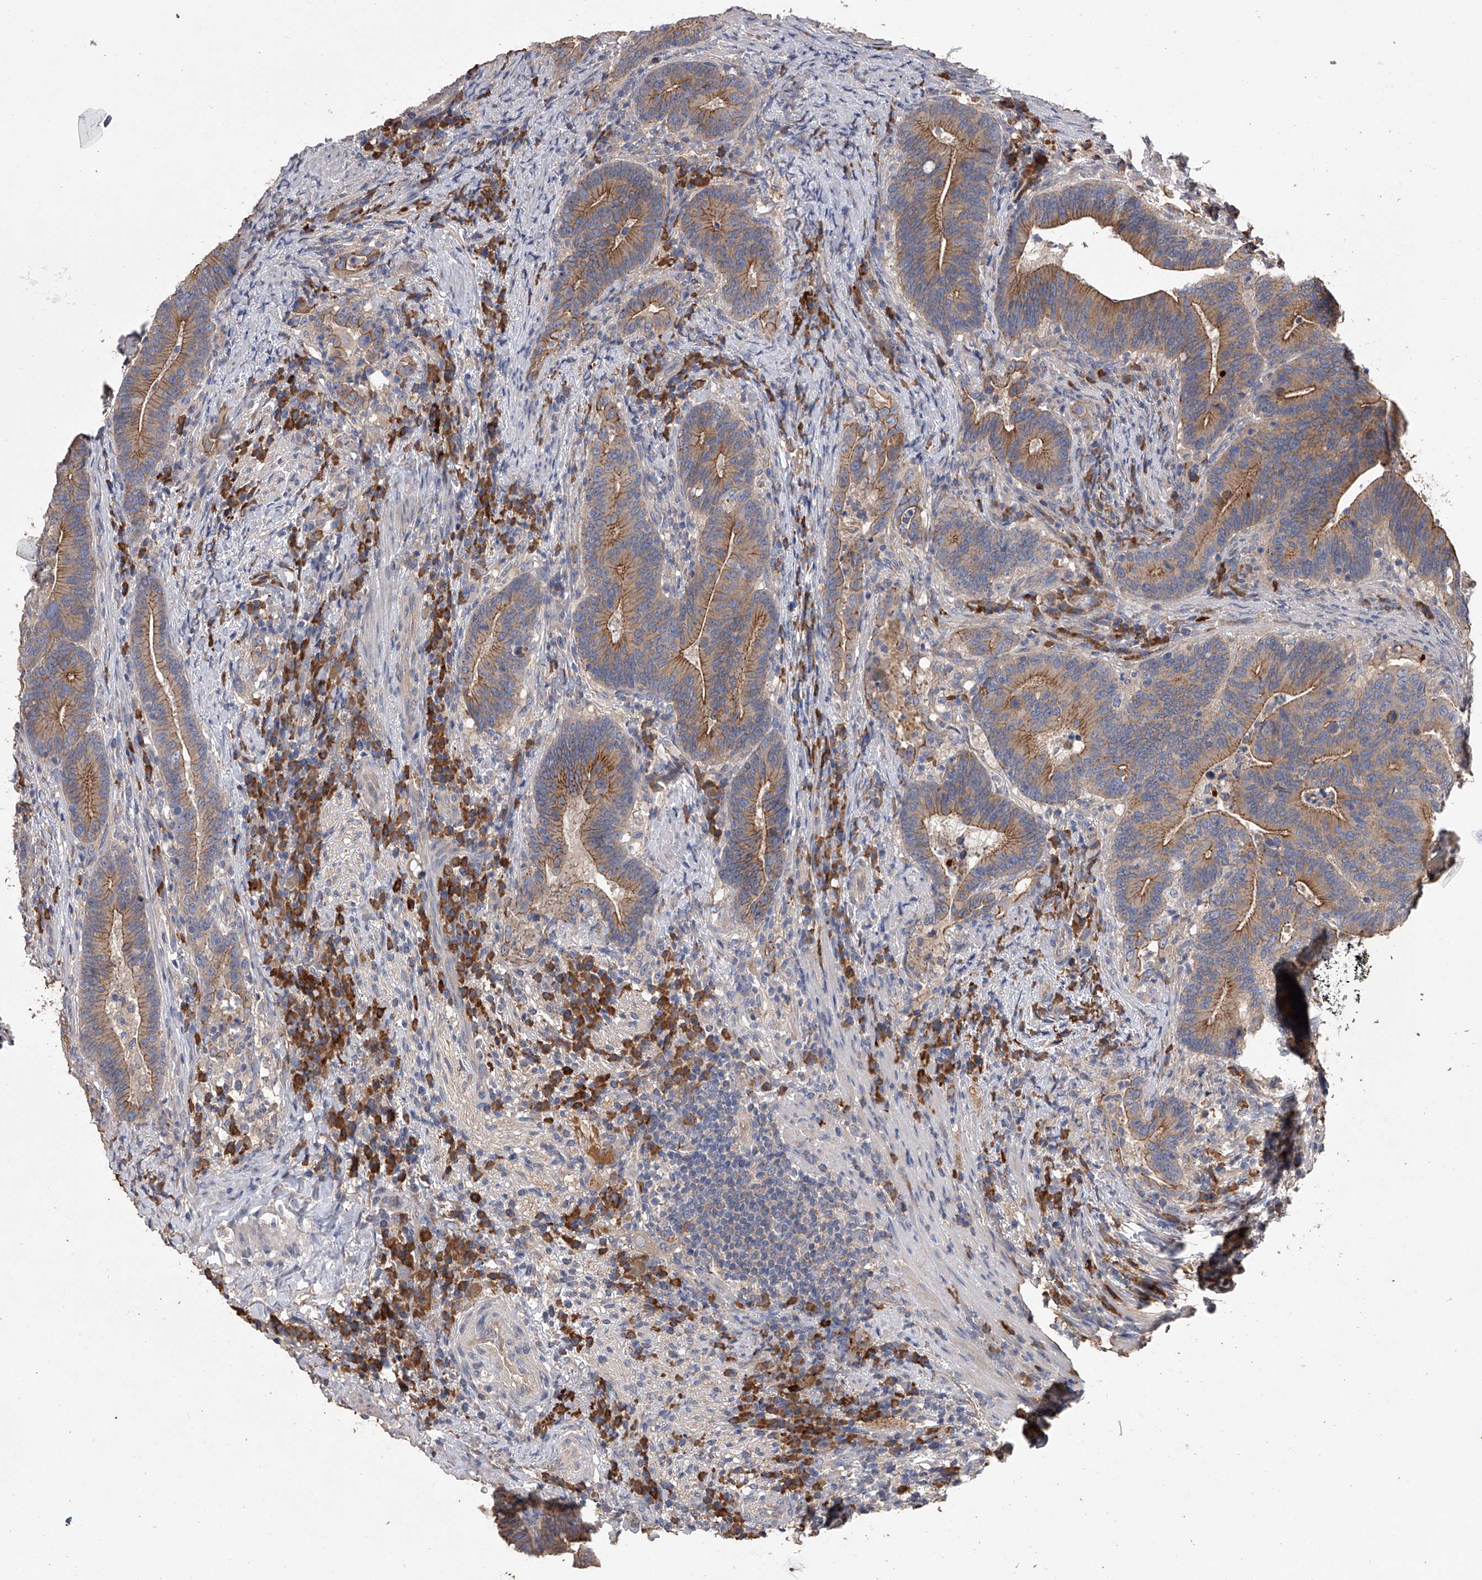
{"staining": {"intensity": "moderate", "quantity": ">75%", "location": "cytoplasmic/membranous"}, "tissue": "colorectal cancer", "cell_type": "Tumor cells", "image_type": "cancer", "snomed": [{"axis": "morphology", "description": "Adenocarcinoma, NOS"}, {"axis": "topography", "description": "Colon"}], "caption": "Human adenocarcinoma (colorectal) stained with a brown dye displays moderate cytoplasmic/membranous positive positivity in approximately >75% of tumor cells.", "gene": "ZNF343", "patient": {"sex": "female", "age": 66}}